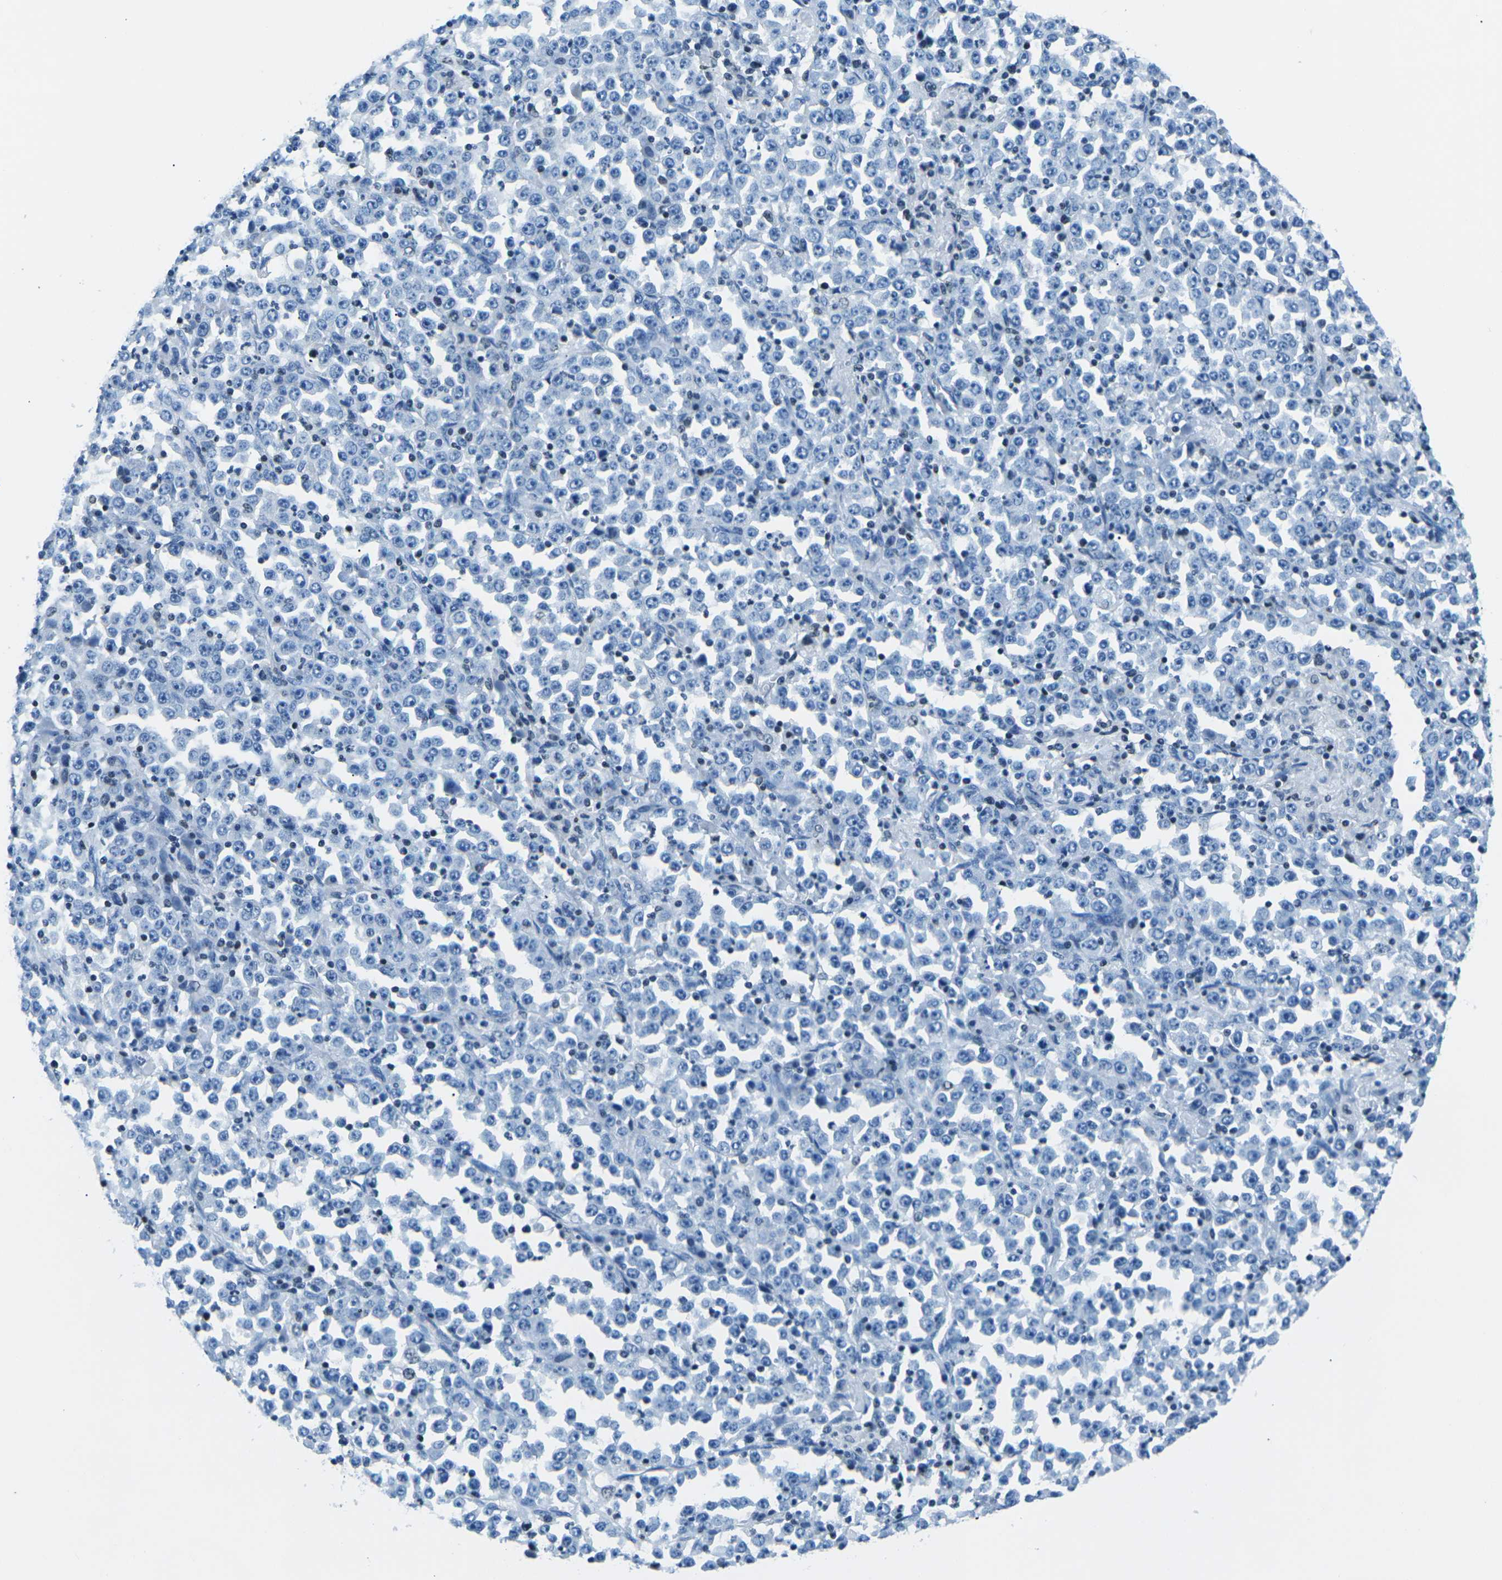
{"staining": {"intensity": "negative", "quantity": "none", "location": "none"}, "tissue": "stomach cancer", "cell_type": "Tumor cells", "image_type": "cancer", "snomed": [{"axis": "morphology", "description": "Normal tissue, NOS"}, {"axis": "morphology", "description": "Adenocarcinoma, NOS"}, {"axis": "topography", "description": "Stomach, upper"}, {"axis": "topography", "description": "Stomach"}], "caption": "High magnification brightfield microscopy of stomach adenocarcinoma stained with DAB (brown) and counterstained with hematoxylin (blue): tumor cells show no significant staining.", "gene": "CELF2", "patient": {"sex": "male", "age": 59}}